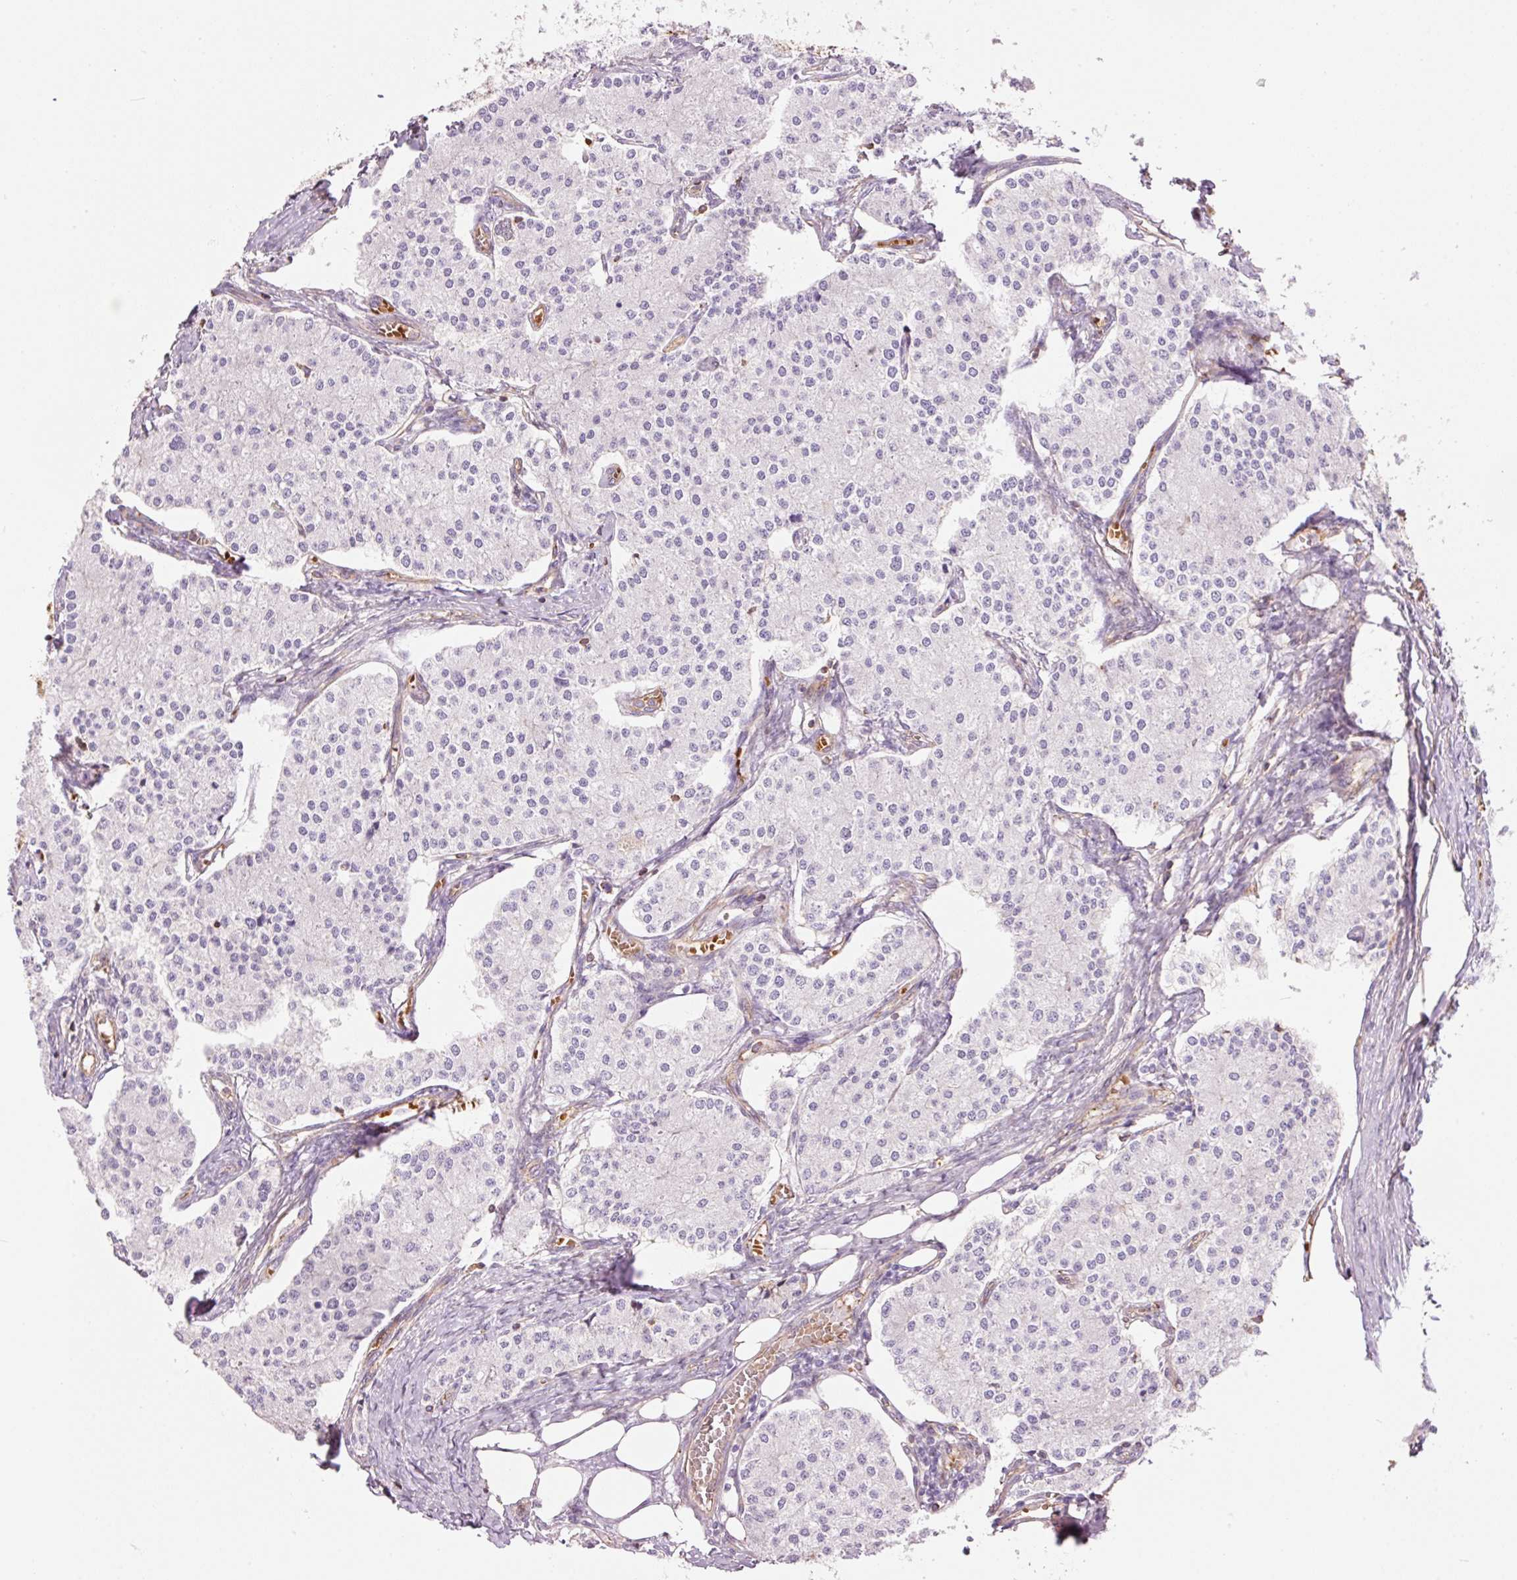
{"staining": {"intensity": "negative", "quantity": "none", "location": "none"}, "tissue": "carcinoid", "cell_type": "Tumor cells", "image_type": "cancer", "snomed": [{"axis": "morphology", "description": "Carcinoid, malignant, NOS"}, {"axis": "topography", "description": "Colon"}], "caption": "Protein analysis of carcinoid (malignant) exhibits no significant staining in tumor cells. (IHC, brightfield microscopy, high magnification).", "gene": "PPP1R1B", "patient": {"sex": "female", "age": 52}}